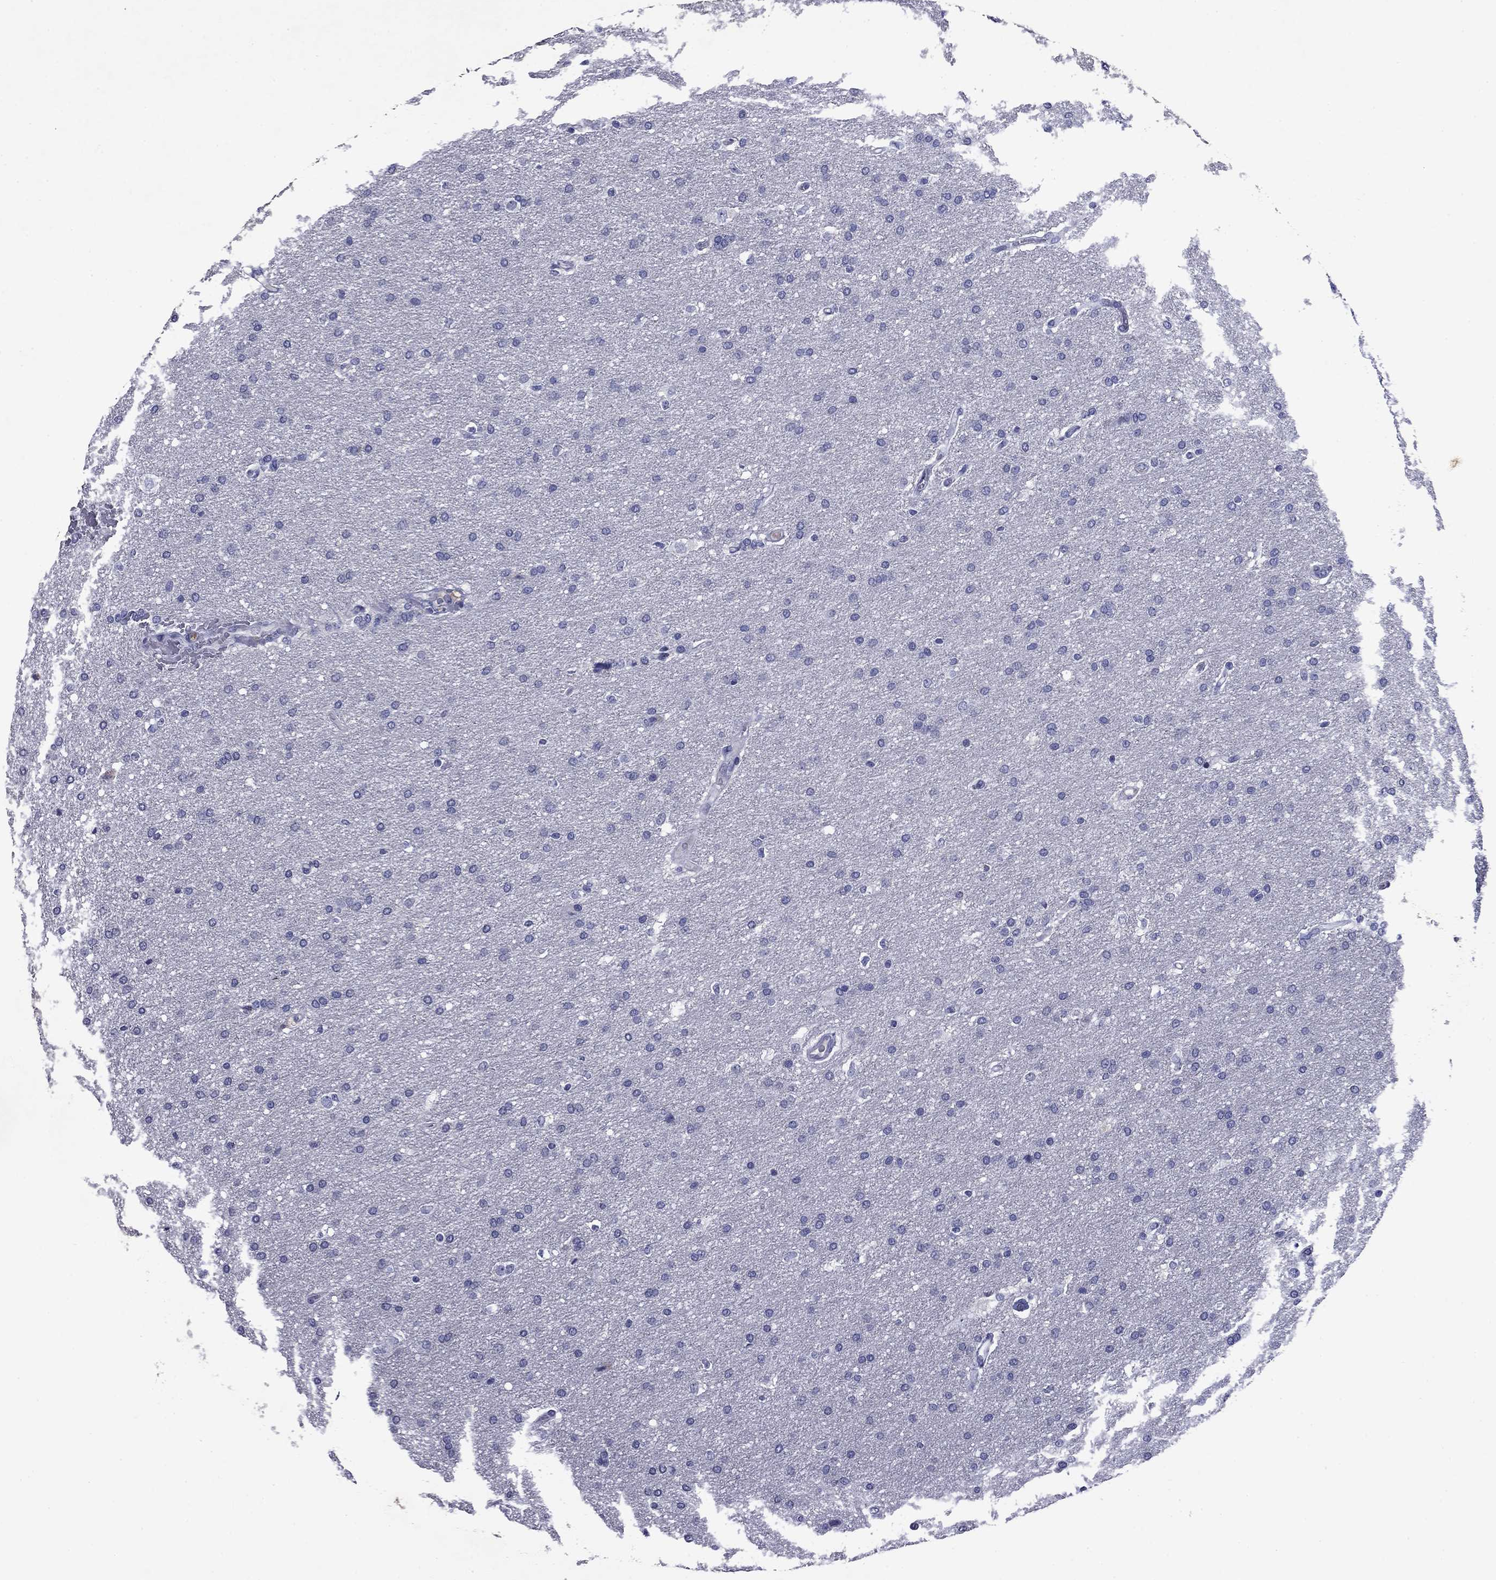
{"staining": {"intensity": "negative", "quantity": "none", "location": "none"}, "tissue": "glioma", "cell_type": "Tumor cells", "image_type": "cancer", "snomed": [{"axis": "morphology", "description": "Glioma, malignant, Low grade"}, {"axis": "topography", "description": "Brain"}], "caption": "Tumor cells are negative for brown protein staining in glioma.", "gene": "CFAP119", "patient": {"sex": "female", "age": 37}}